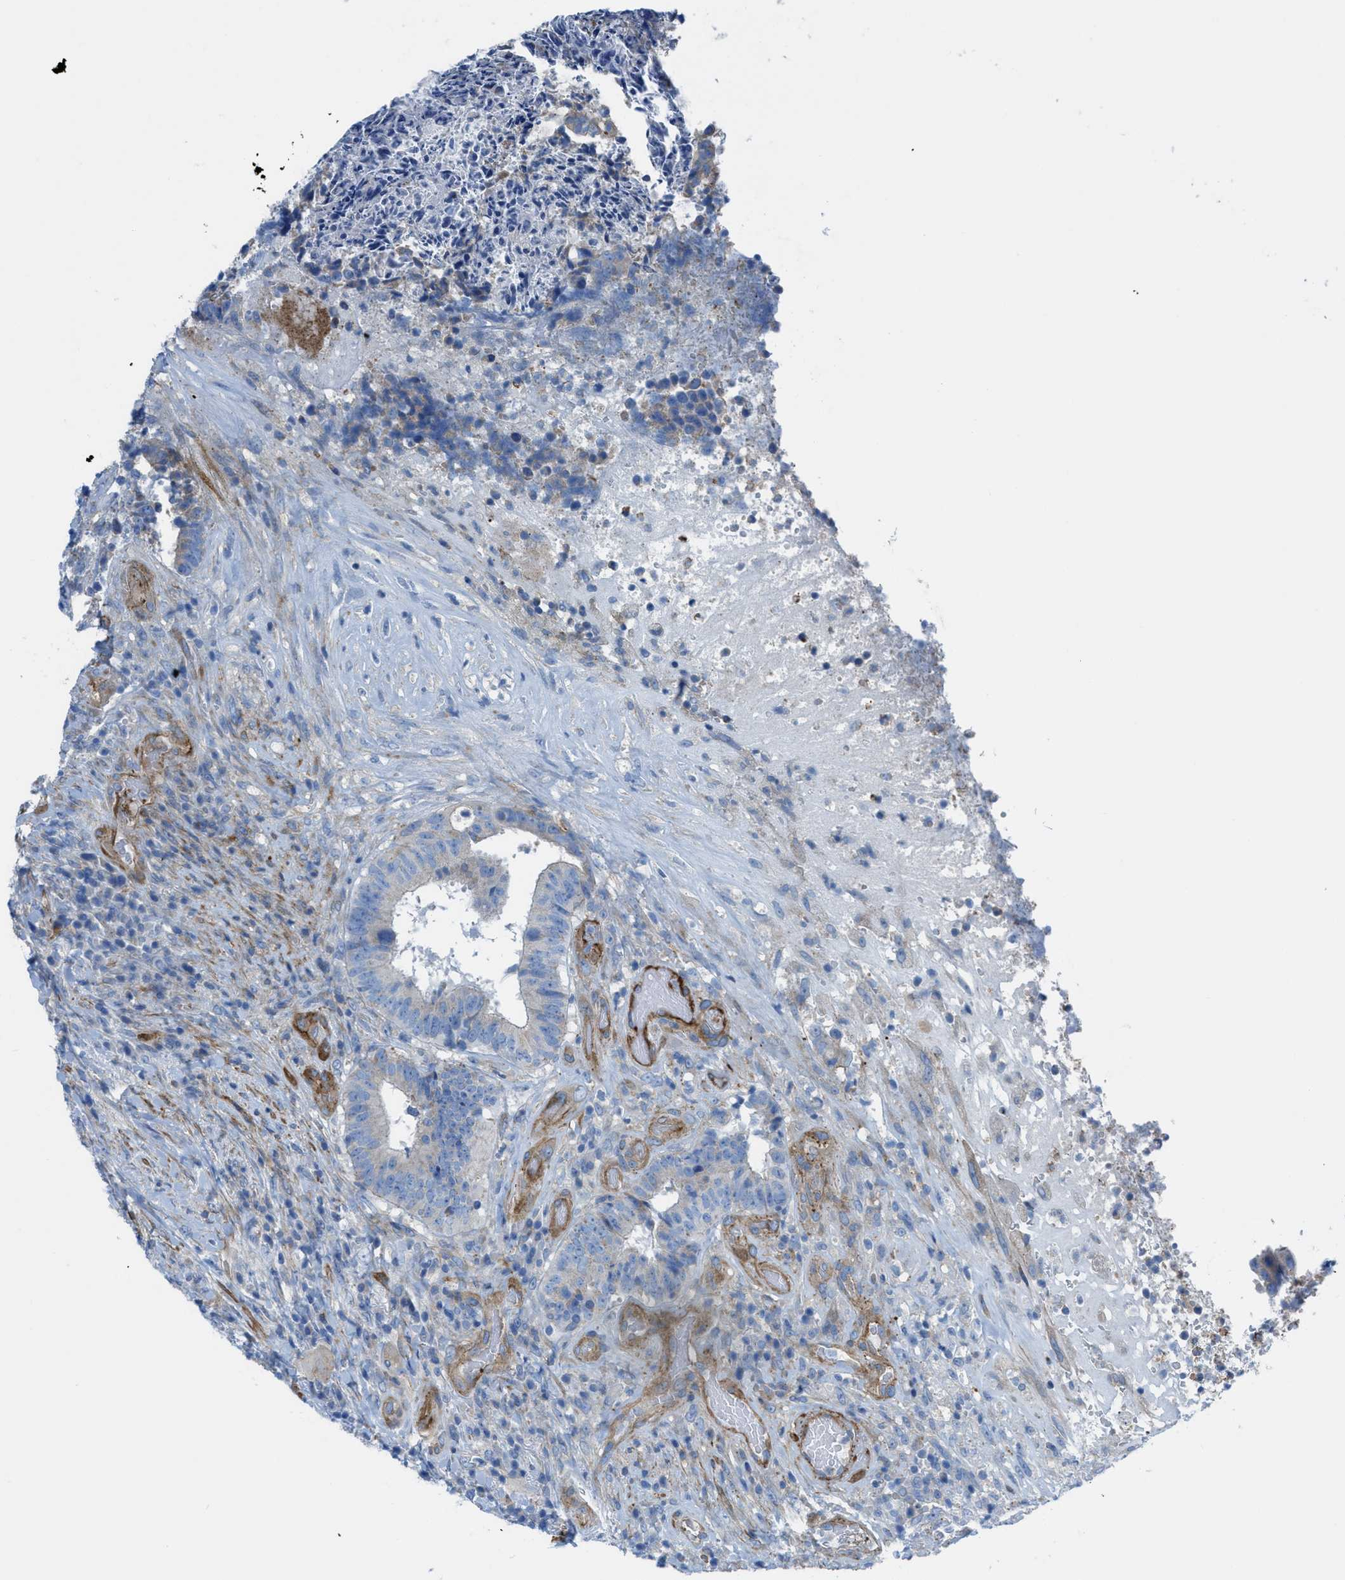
{"staining": {"intensity": "negative", "quantity": "none", "location": "none"}, "tissue": "colorectal cancer", "cell_type": "Tumor cells", "image_type": "cancer", "snomed": [{"axis": "morphology", "description": "Adenocarcinoma, NOS"}, {"axis": "topography", "description": "Rectum"}], "caption": "Colorectal cancer (adenocarcinoma) was stained to show a protein in brown. There is no significant staining in tumor cells. (DAB (3,3'-diaminobenzidine) IHC with hematoxylin counter stain).", "gene": "KCNH7", "patient": {"sex": "male", "age": 72}}